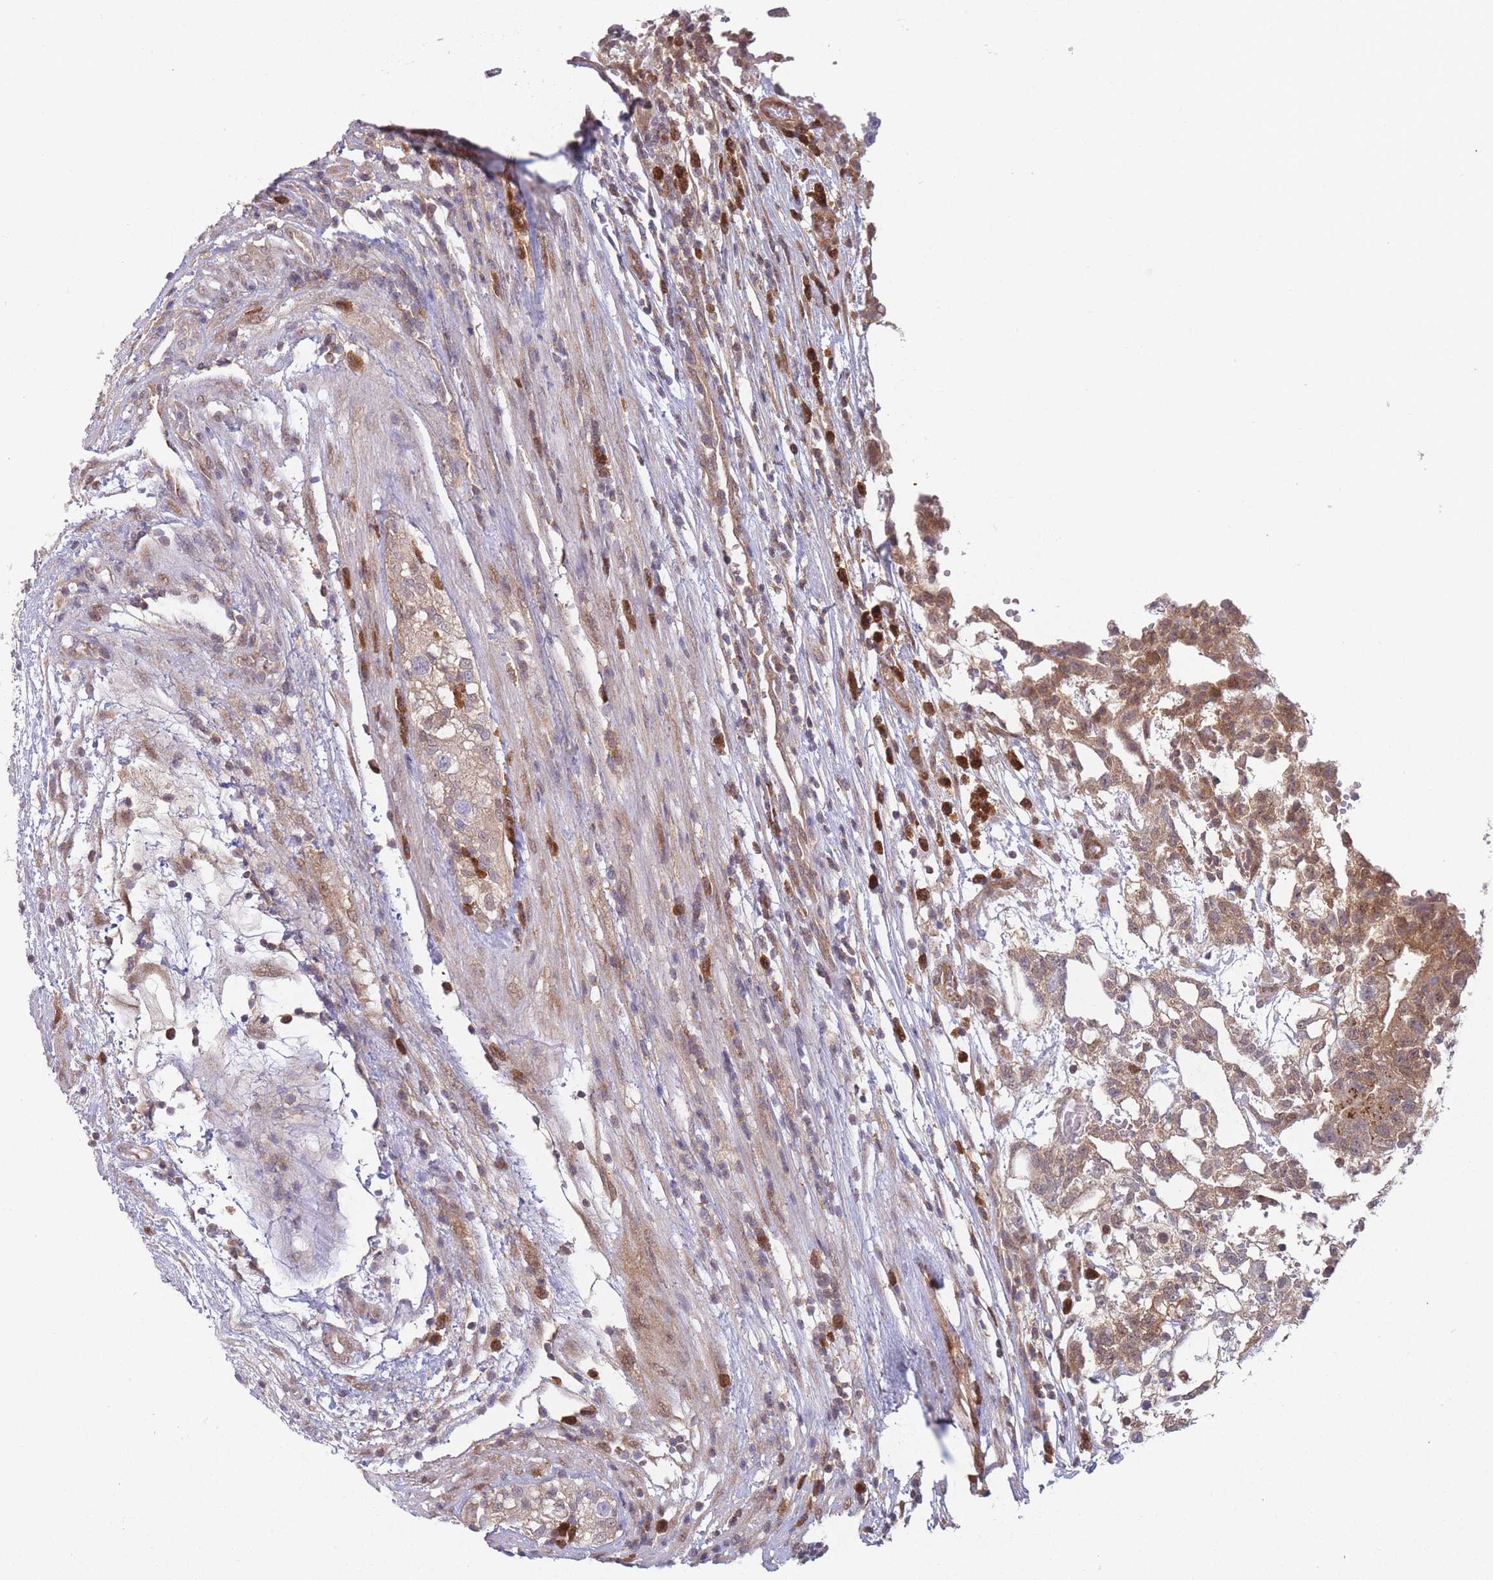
{"staining": {"intensity": "moderate", "quantity": ">75%", "location": "cytoplasmic/membranous"}, "tissue": "testis cancer", "cell_type": "Tumor cells", "image_type": "cancer", "snomed": [{"axis": "morphology", "description": "Normal tissue, NOS"}, {"axis": "morphology", "description": "Carcinoma, Embryonal, NOS"}, {"axis": "topography", "description": "Testis"}], "caption": "This histopathology image displays IHC staining of testis cancer, with medium moderate cytoplasmic/membranous expression in about >75% of tumor cells.", "gene": "MRI1", "patient": {"sex": "male", "age": 32}}